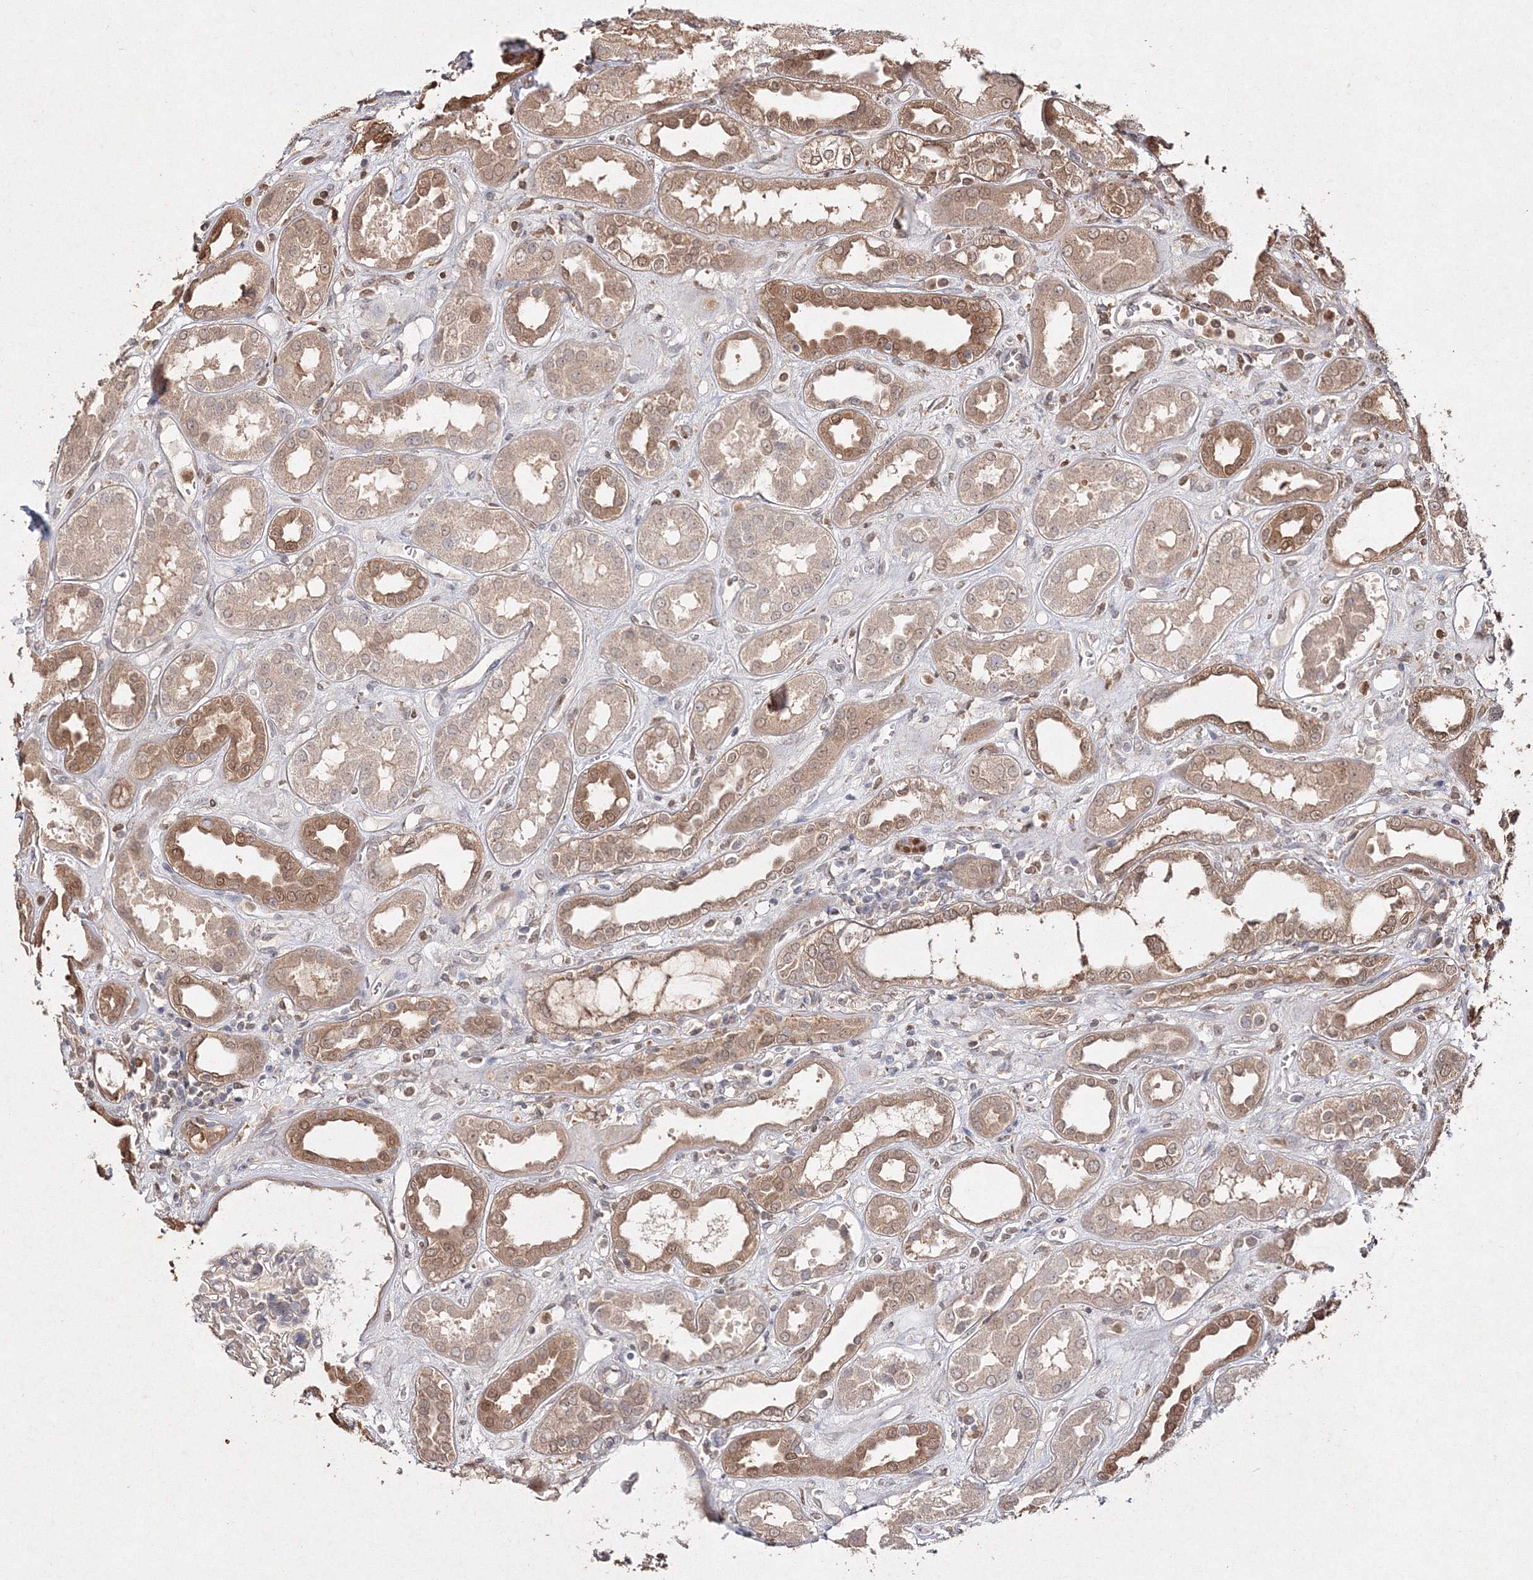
{"staining": {"intensity": "moderate", "quantity": "<25%", "location": "nuclear"}, "tissue": "kidney", "cell_type": "Cells in glomeruli", "image_type": "normal", "snomed": [{"axis": "morphology", "description": "Normal tissue, NOS"}, {"axis": "topography", "description": "Kidney"}], "caption": "Immunohistochemistry (DAB (3,3'-diaminobenzidine)) staining of normal kidney shows moderate nuclear protein staining in about <25% of cells in glomeruli.", "gene": "S100A11", "patient": {"sex": "male", "age": 59}}